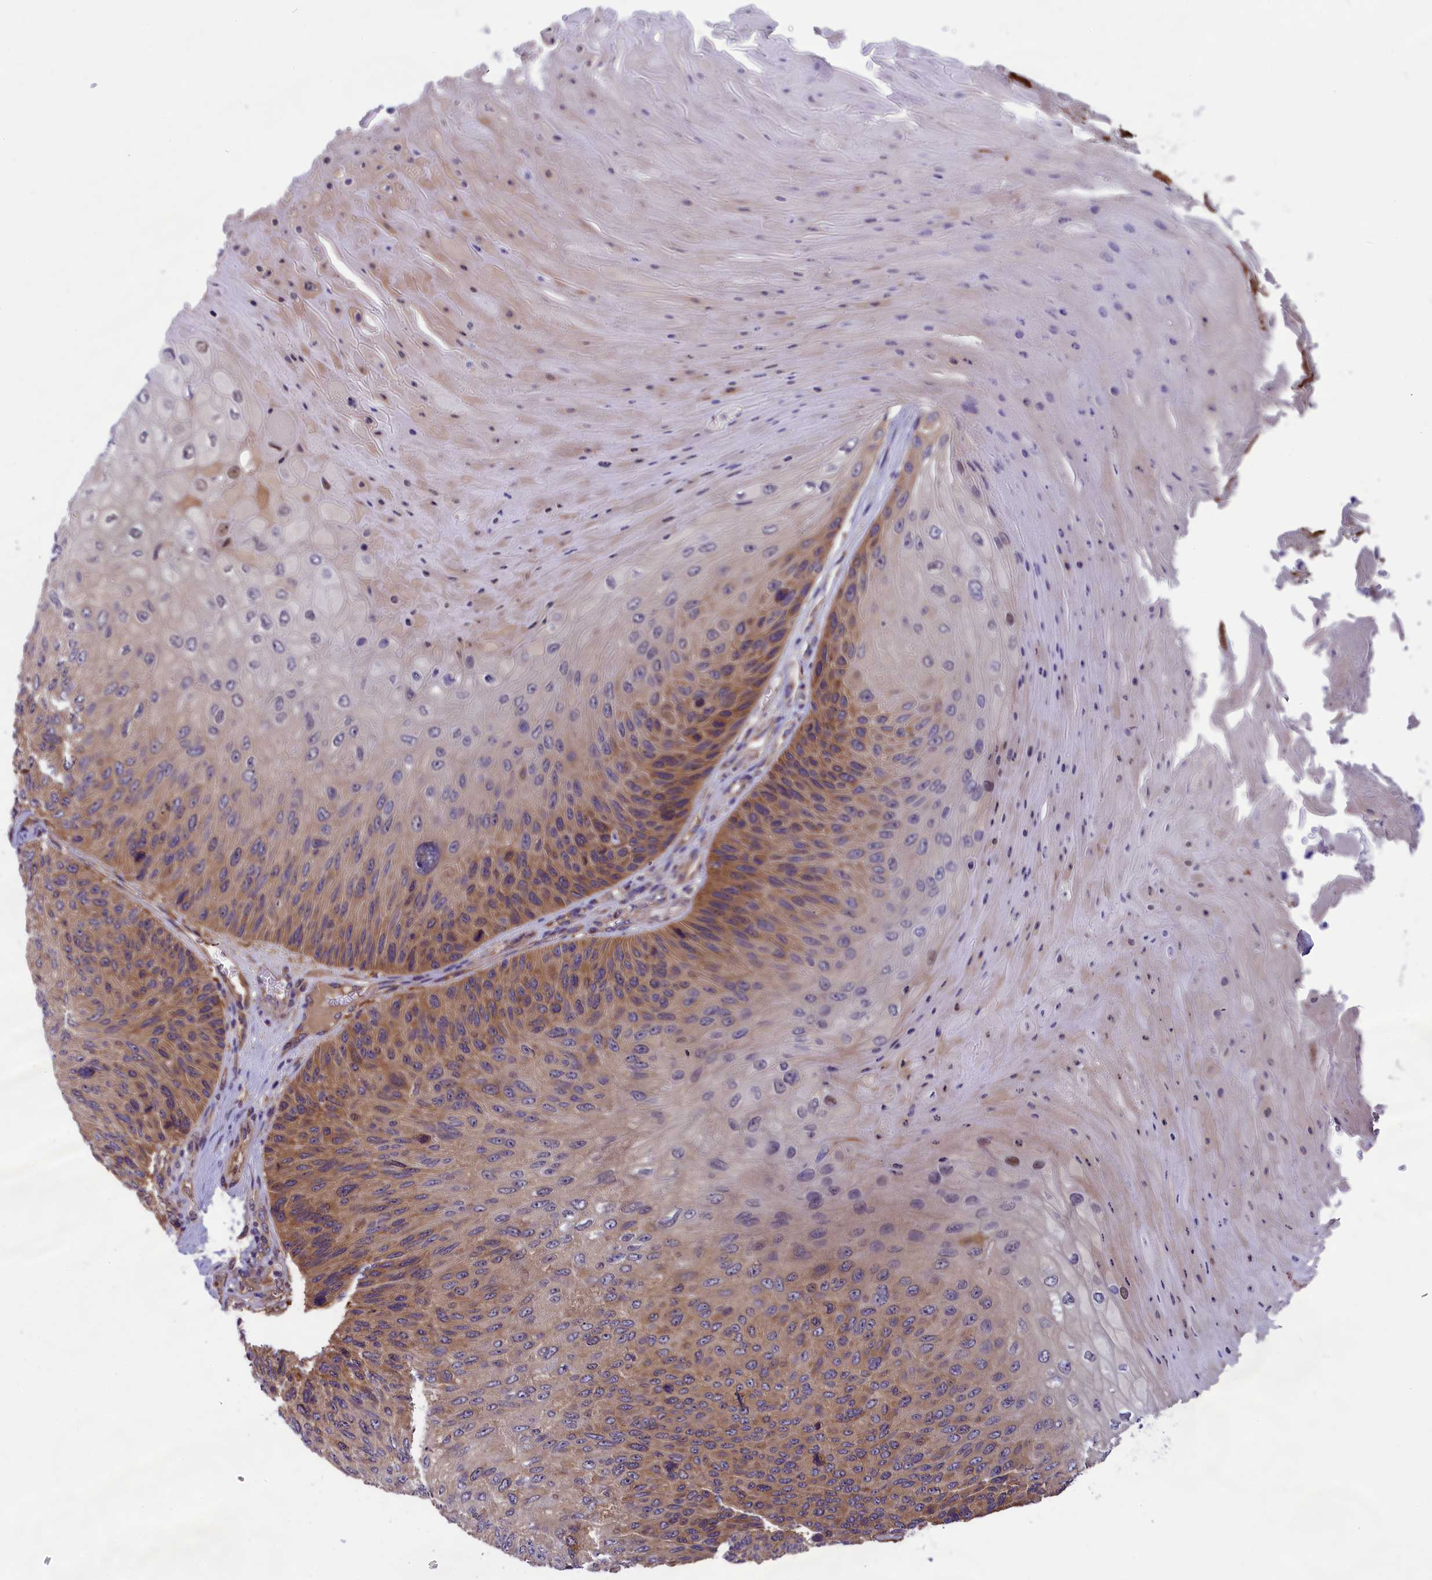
{"staining": {"intensity": "moderate", "quantity": ">75%", "location": "cytoplasmic/membranous"}, "tissue": "skin cancer", "cell_type": "Tumor cells", "image_type": "cancer", "snomed": [{"axis": "morphology", "description": "Squamous cell carcinoma, NOS"}, {"axis": "topography", "description": "Skin"}], "caption": "Protein expression analysis of skin cancer displays moderate cytoplasmic/membranous staining in approximately >75% of tumor cells.", "gene": "ABCC8", "patient": {"sex": "female", "age": 88}}